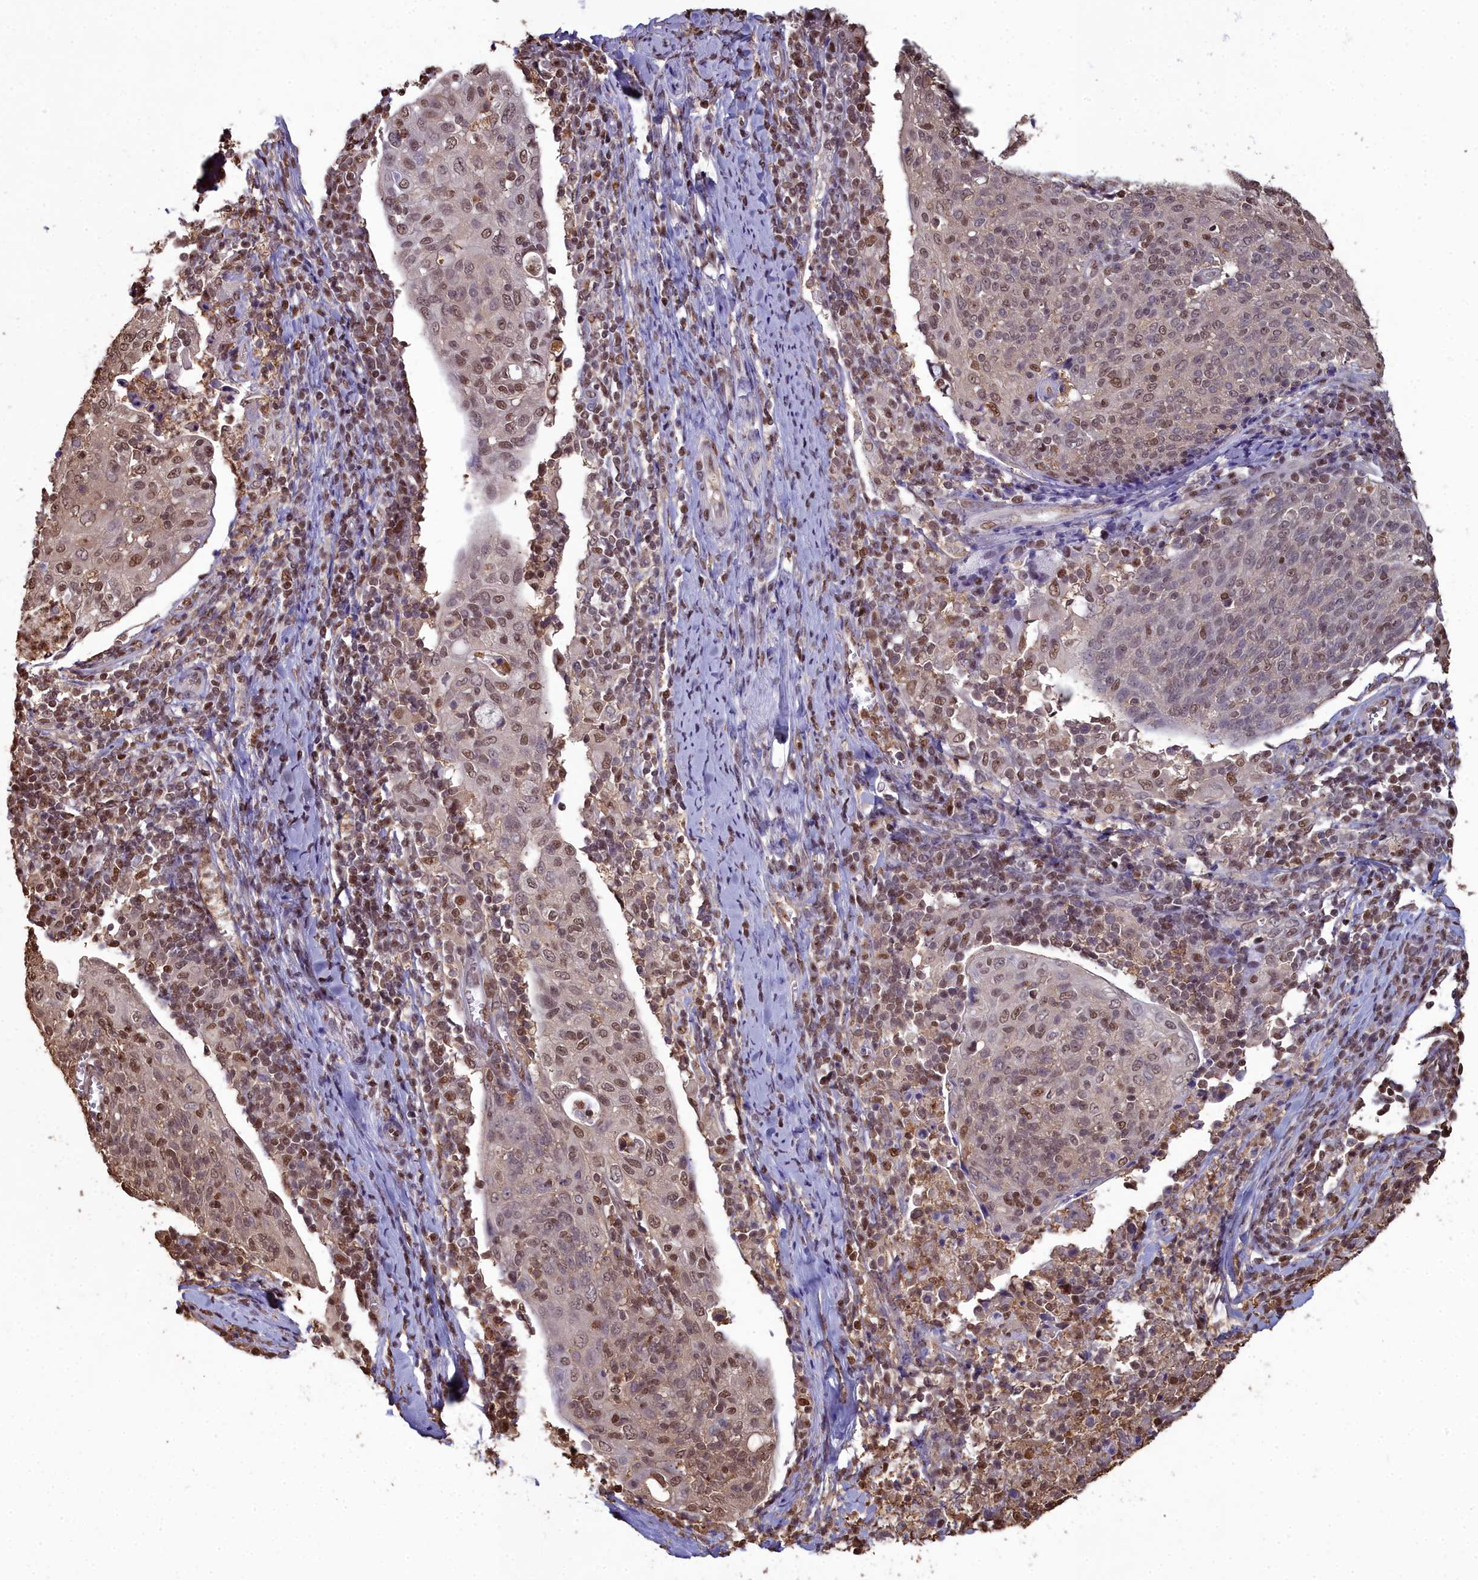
{"staining": {"intensity": "moderate", "quantity": ">75%", "location": "nuclear"}, "tissue": "cervical cancer", "cell_type": "Tumor cells", "image_type": "cancer", "snomed": [{"axis": "morphology", "description": "Squamous cell carcinoma, NOS"}, {"axis": "topography", "description": "Cervix"}], "caption": "Human cervical squamous cell carcinoma stained for a protein (brown) shows moderate nuclear positive staining in about >75% of tumor cells.", "gene": "GAPDH", "patient": {"sex": "female", "age": 52}}